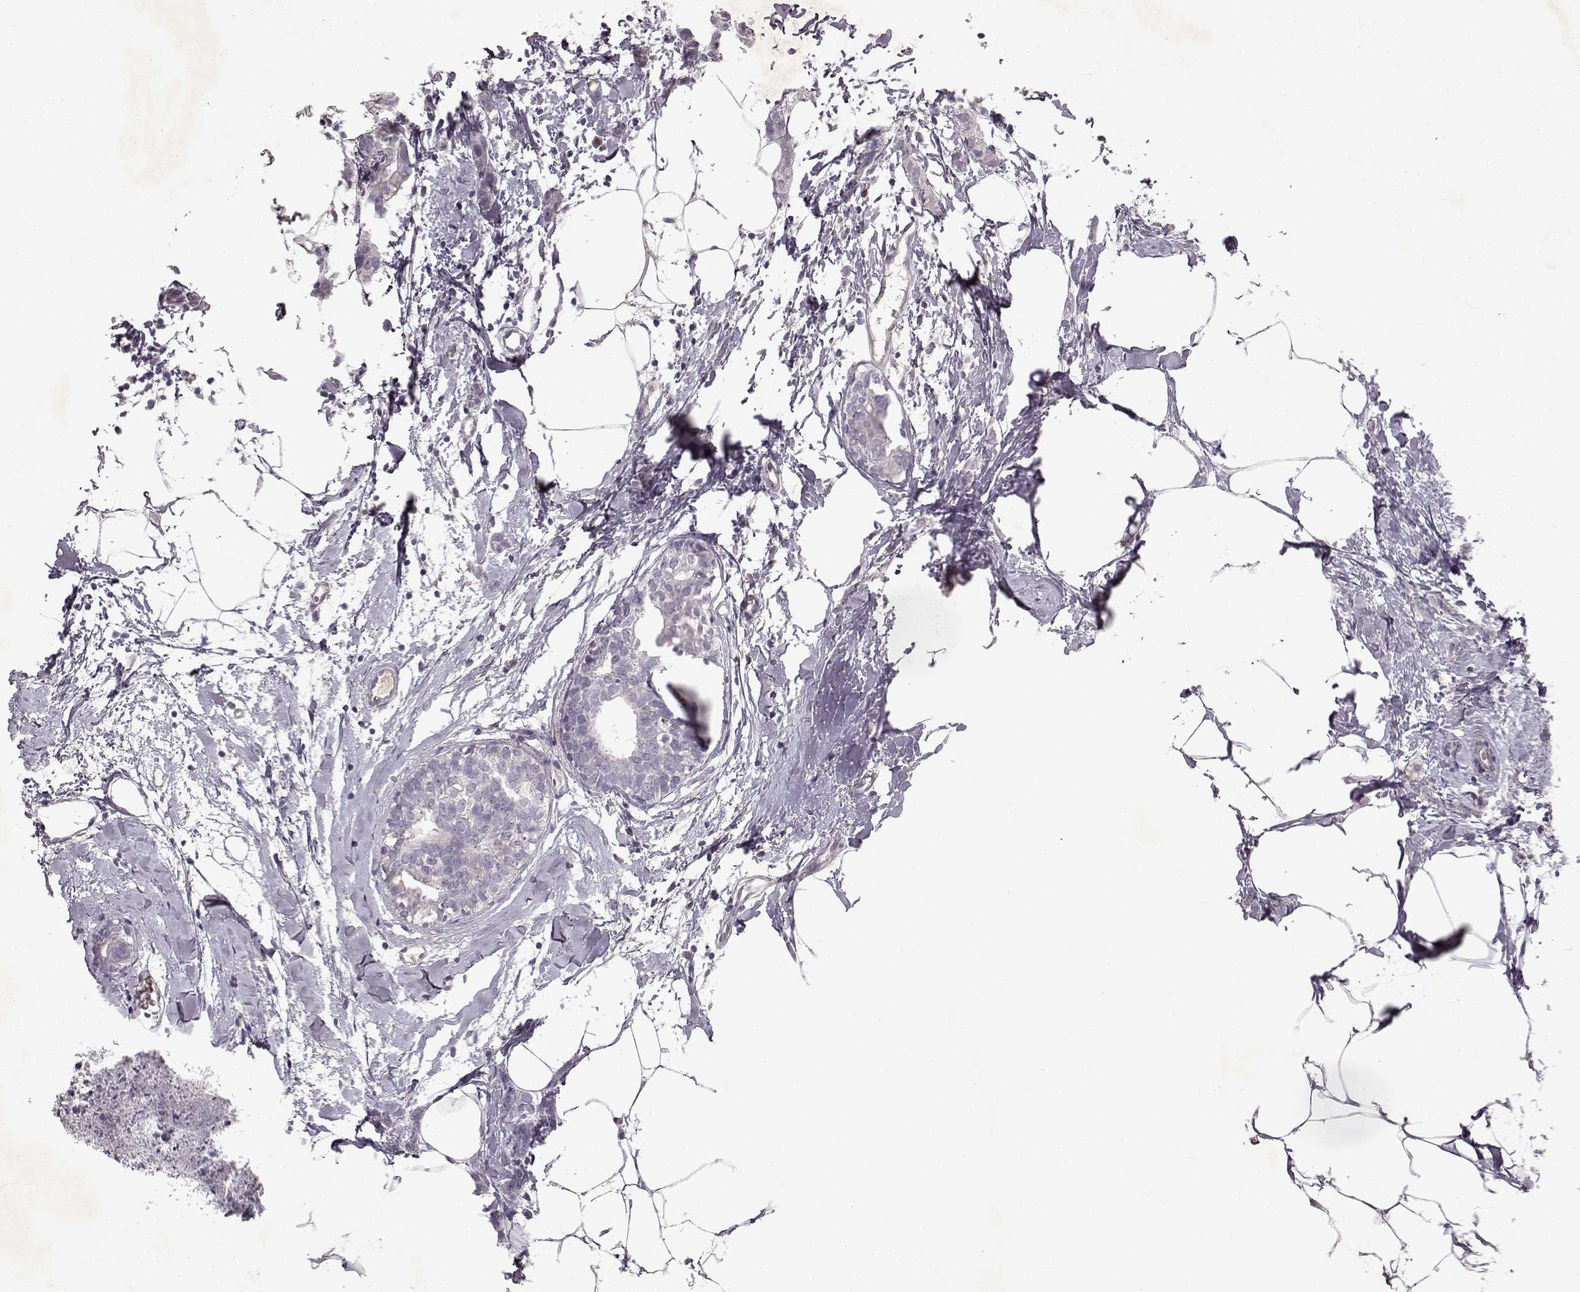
{"staining": {"intensity": "negative", "quantity": "none", "location": "none"}, "tissue": "breast cancer", "cell_type": "Tumor cells", "image_type": "cancer", "snomed": [{"axis": "morphology", "description": "Duct carcinoma"}, {"axis": "topography", "description": "Breast"}], "caption": "High magnification brightfield microscopy of intraductal carcinoma (breast) stained with DAB (3,3'-diaminobenzidine) (brown) and counterstained with hematoxylin (blue): tumor cells show no significant expression.", "gene": "SPAG17", "patient": {"sex": "female", "age": 40}}